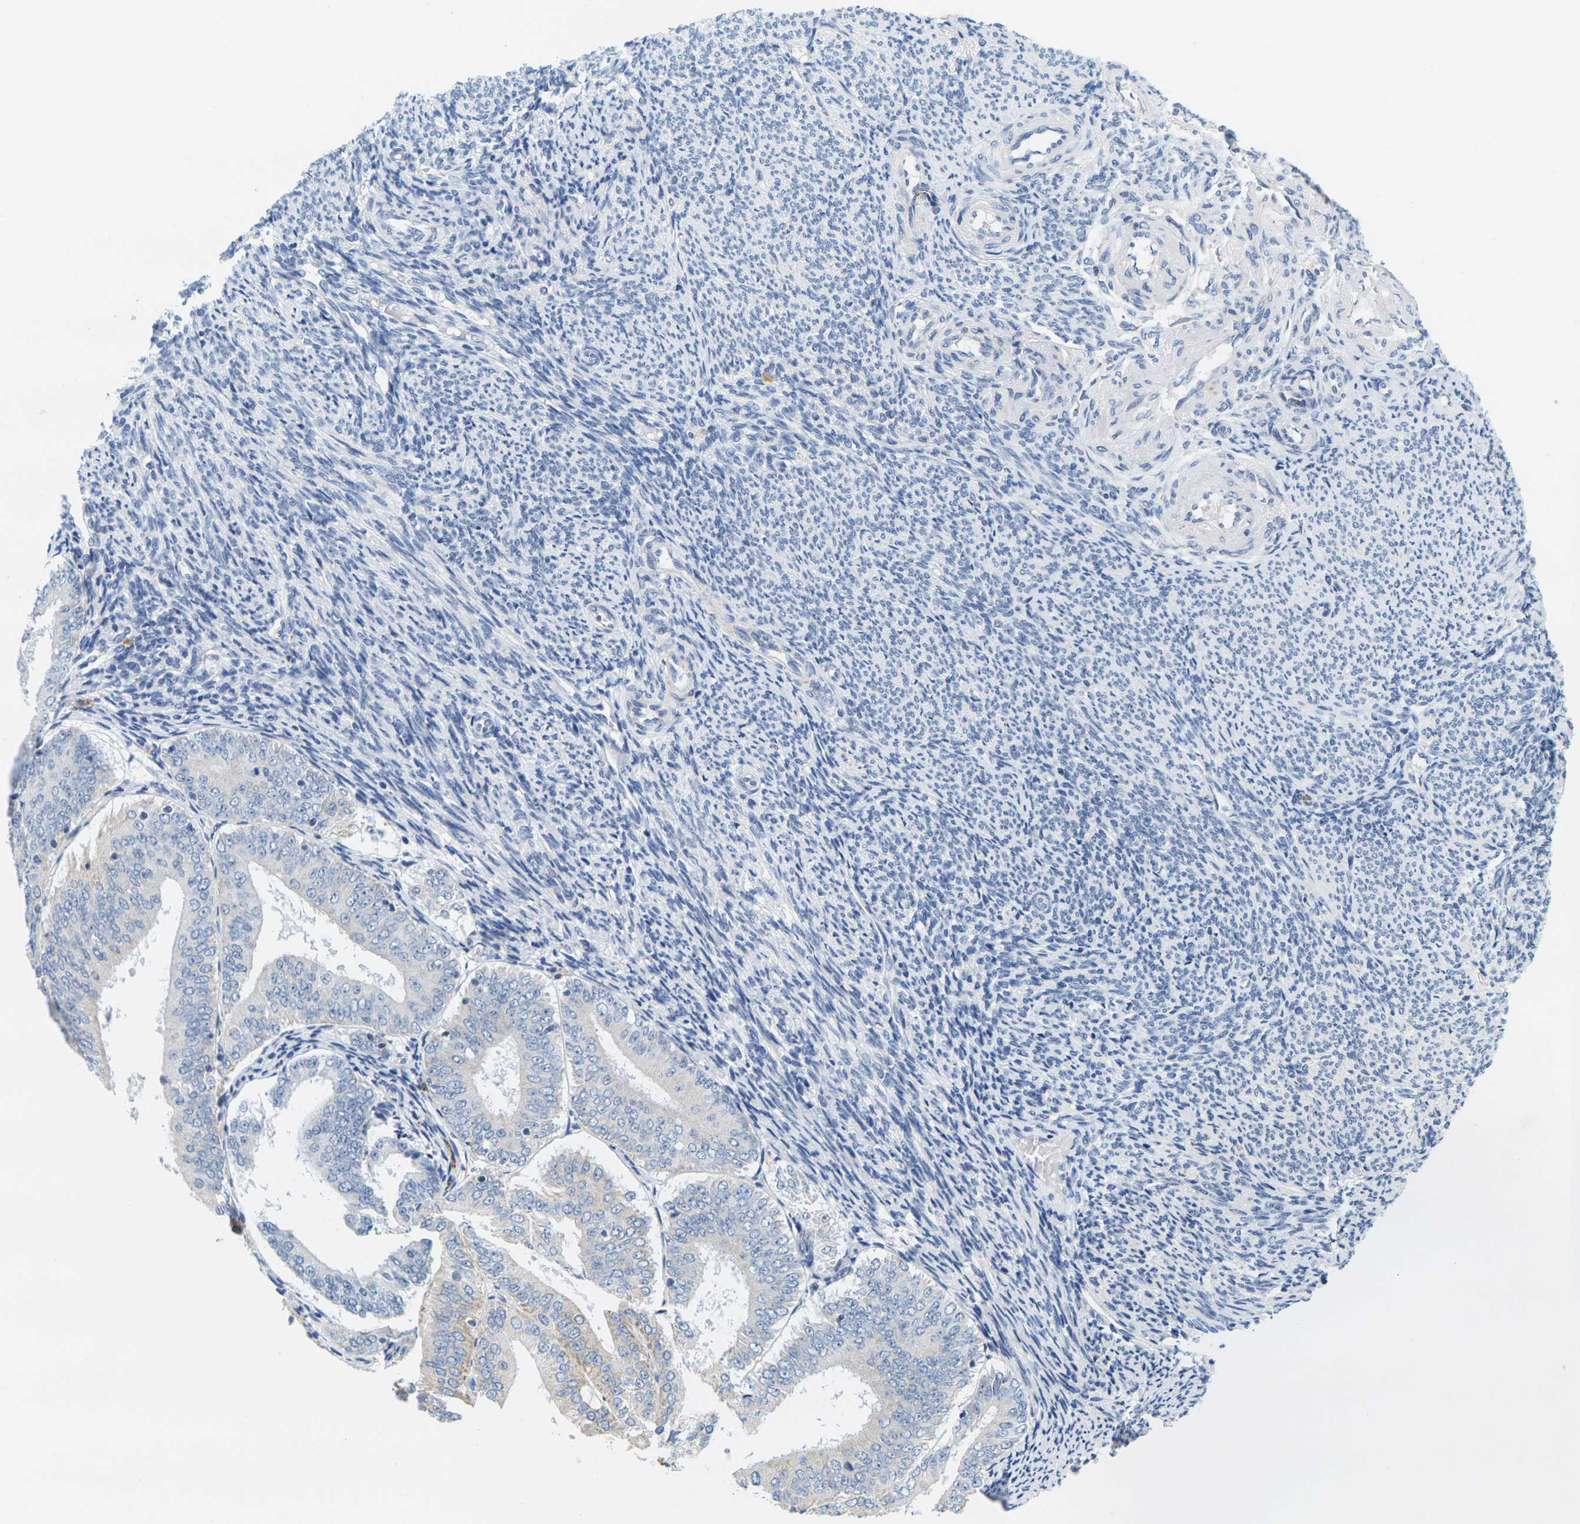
{"staining": {"intensity": "negative", "quantity": "none", "location": "none"}, "tissue": "endometrial cancer", "cell_type": "Tumor cells", "image_type": "cancer", "snomed": [{"axis": "morphology", "description": "Adenocarcinoma, NOS"}, {"axis": "topography", "description": "Endometrium"}], "caption": "Tumor cells show no significant protein expression in endometrial adenocarcinoma. (DAB immunohistochemistry, high magnification).", "gene": "KLK5", "patient": {"sex": "female", "age": 63}}